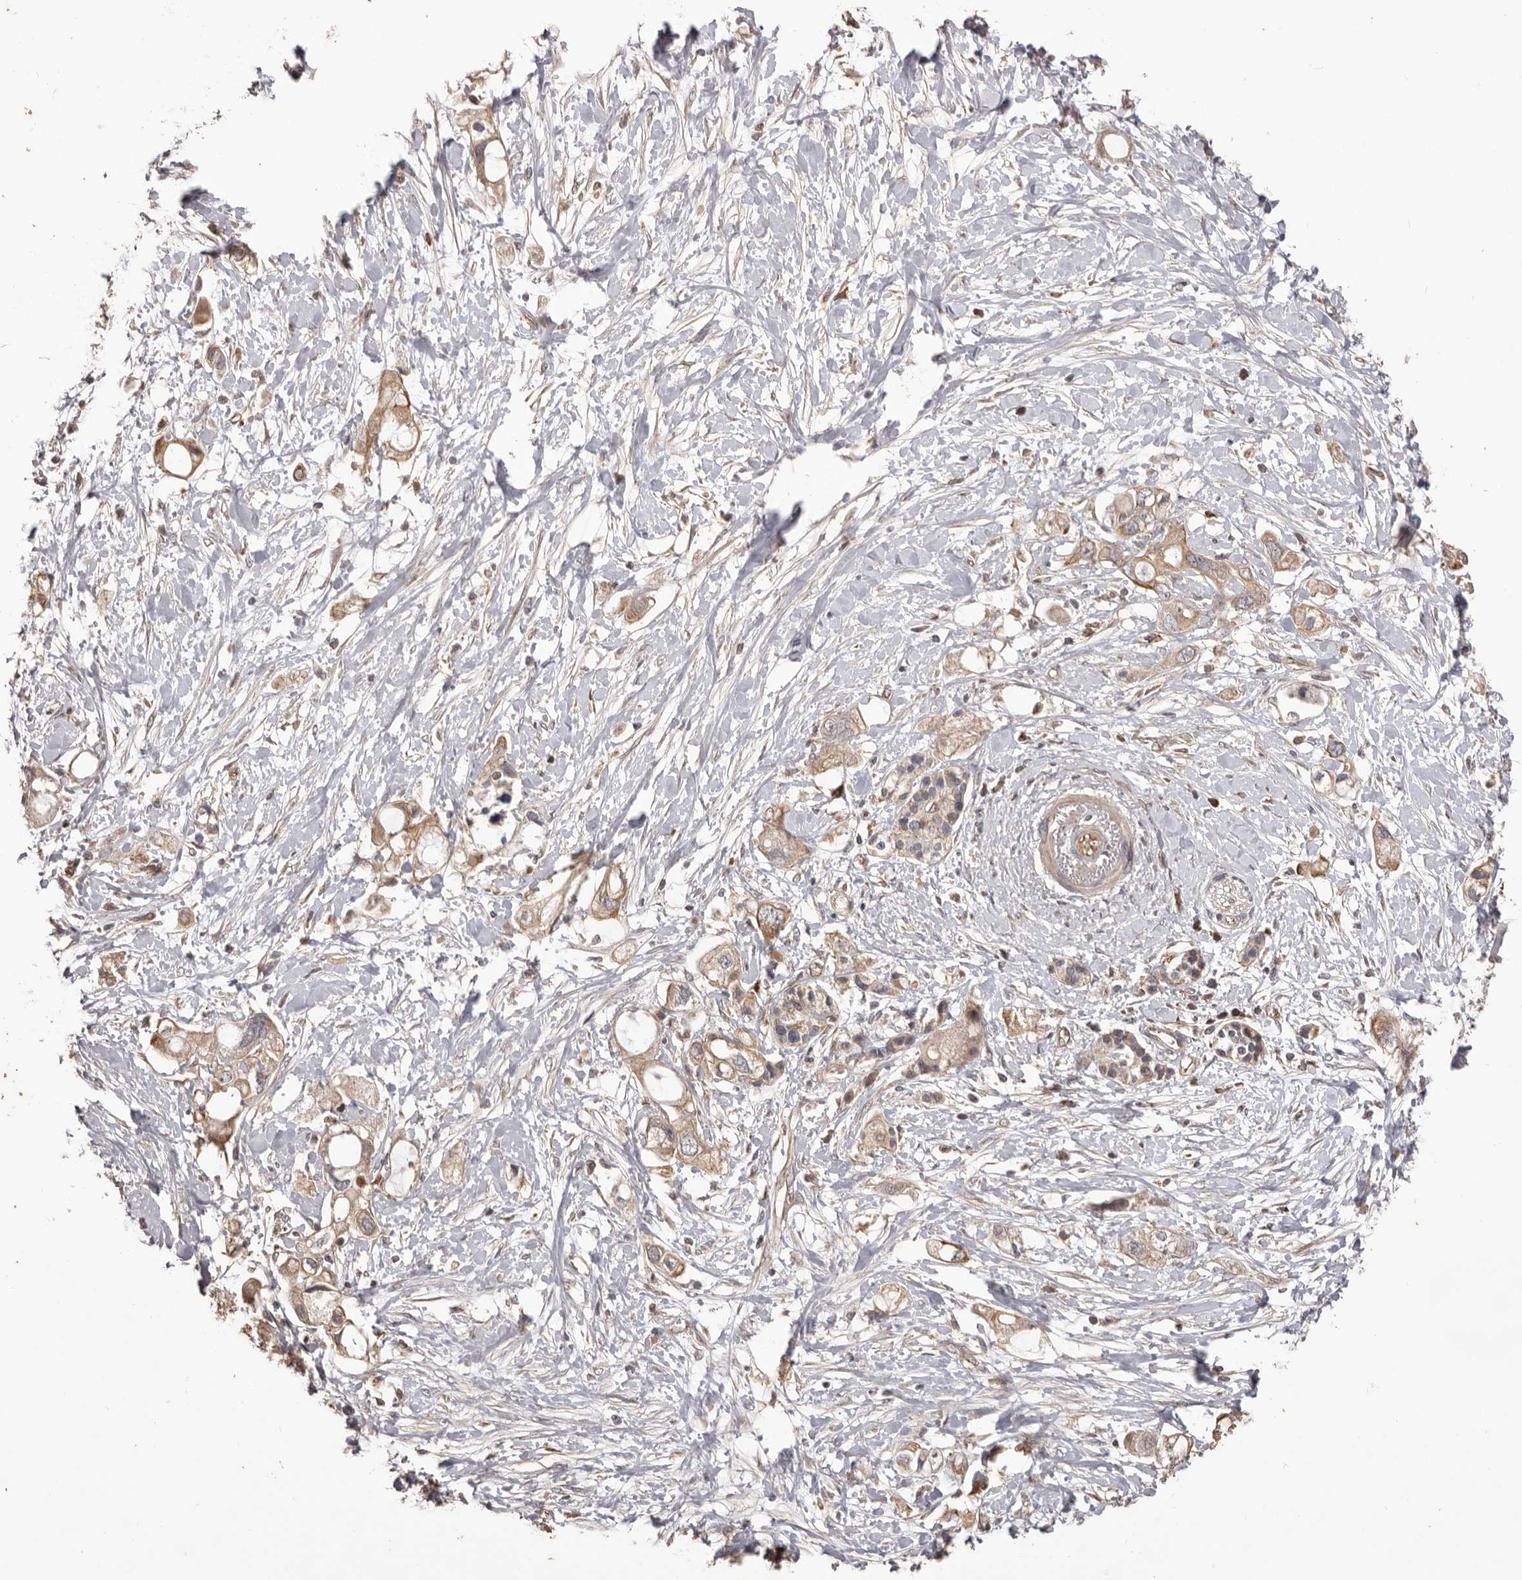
{"staining": {"intensity": "moderate", "quantity": ">75%", "location": "cytoplasmic/membranous"}, "tissue": "pancreatic cancer", "cell_type": "Tumor cells", "image_type": "cancer", "snomed": [{"axis": "morphology", "description": "Adenocarcinoma, NOS"}, {"axis": "topography", "description": "Pancreas"}], "caption": "Tumor cells show medium levels of moderate cytoplasmic/membranous positivity in about >75% of cells in human pancreatic cancer. The protein of interest is shown in brown color, while the nuclei are stained blue.", "gene": "QRSL1", "patient": {"sex": "female", "age": 56}}